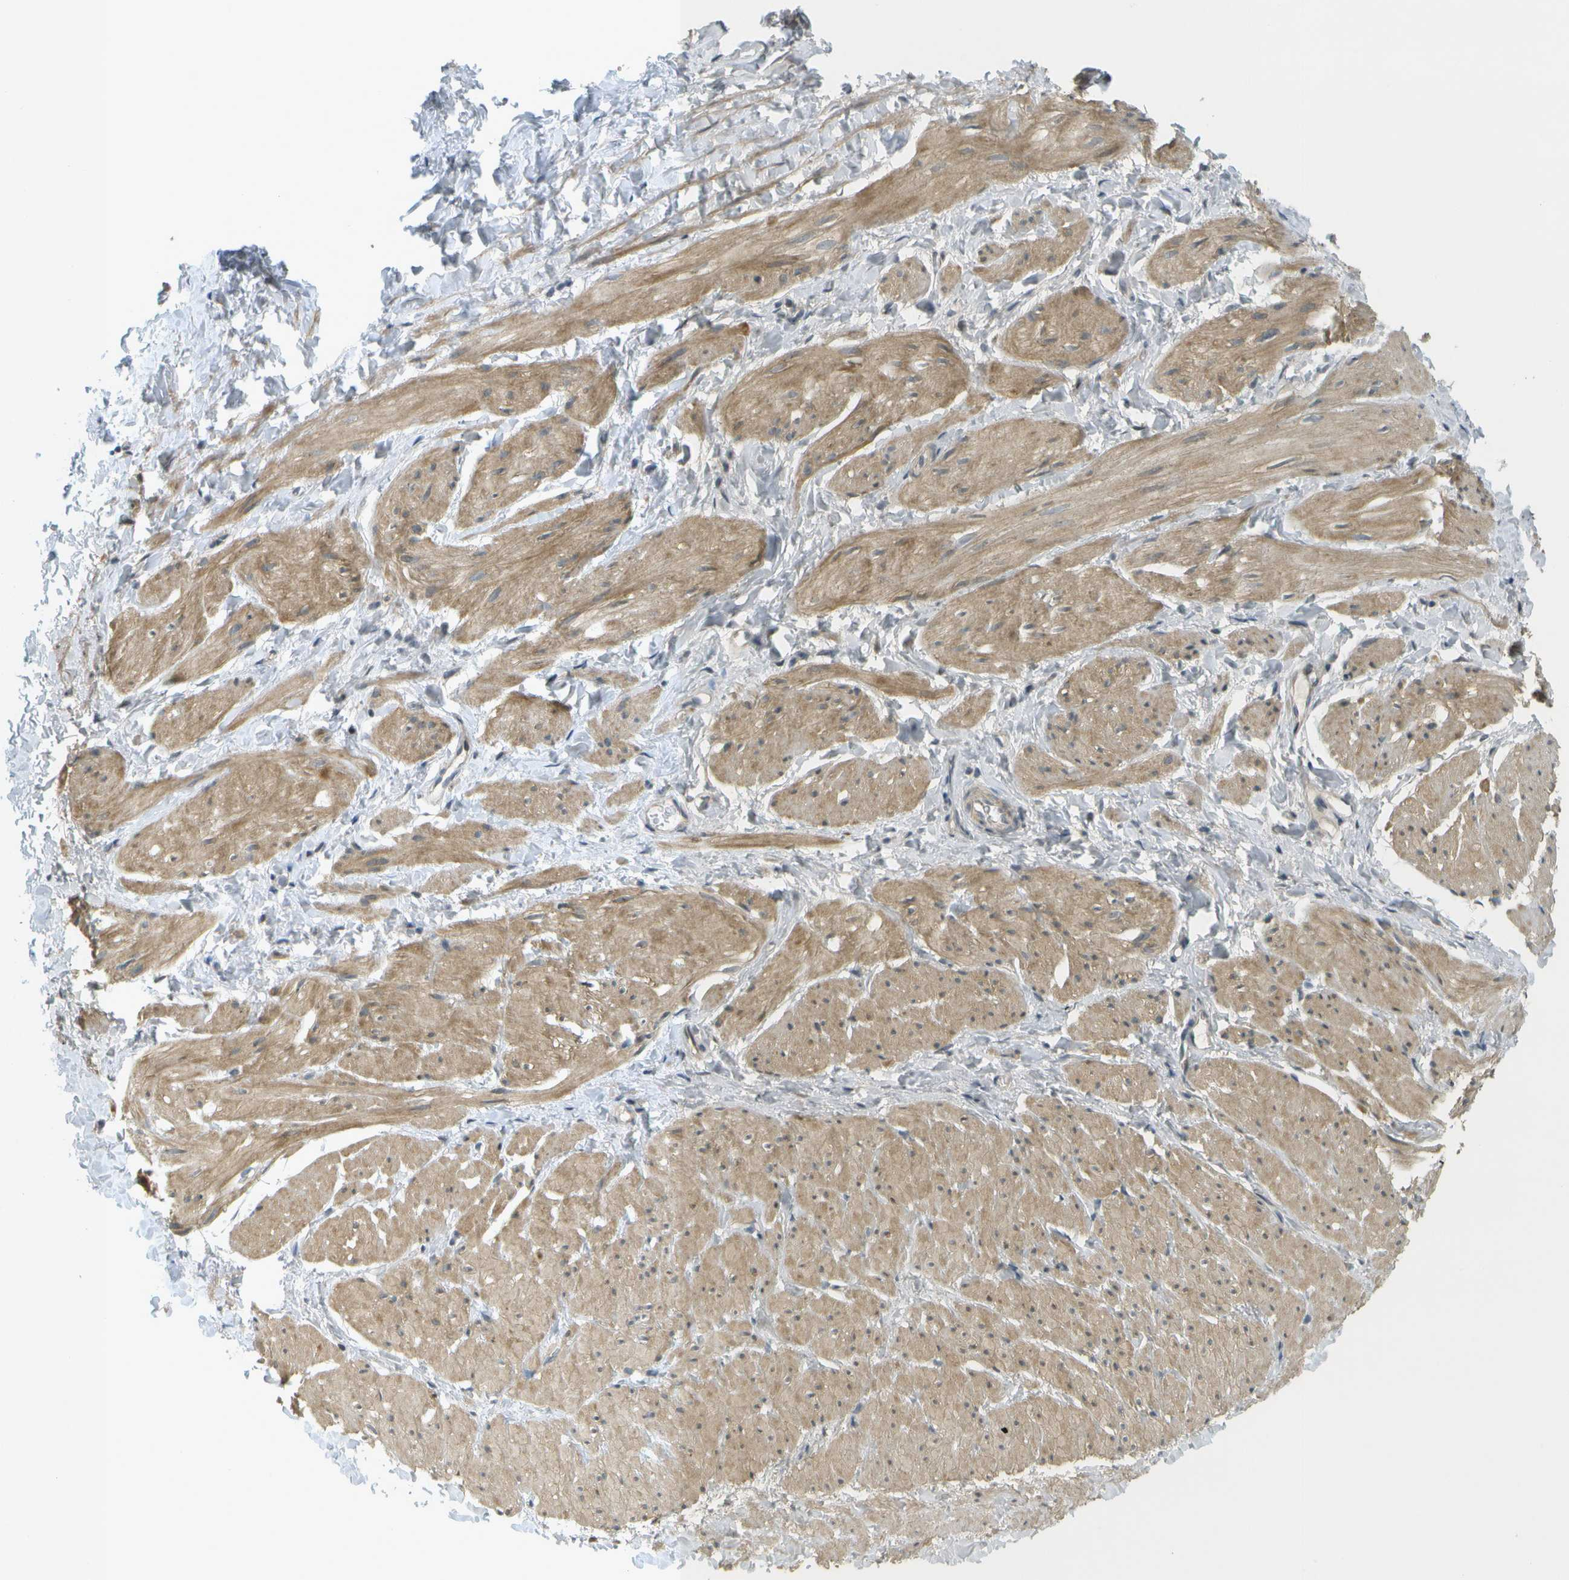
{"staining": {"intensity": "moderate", "quantity": ">75%", "location": "cytoplasmic/membranous"}, "tissue": "smooth muscle", "cell_type": "Smooth muscle cells", "image_type": "normal", "snomed": [{"axis": "morphology", "description": "Normal tissue, NOS"}, {"axis": "topography", "description": "Smooth muscle"}], "caption": "The photomicrograph demonstrates a brown stain indicating the presence of a protein in the cytoplasmic/membranous of smooth muscle cells in smooth muscle. The protein of interest is stained brown, and the nuclei are stained in blue (DAB (3,3'-diaminobenzidine) IHC with brightfield microscopy, high magnification).", "gene": "WNK2", "patient": {"sex": "male", "age": 16}}